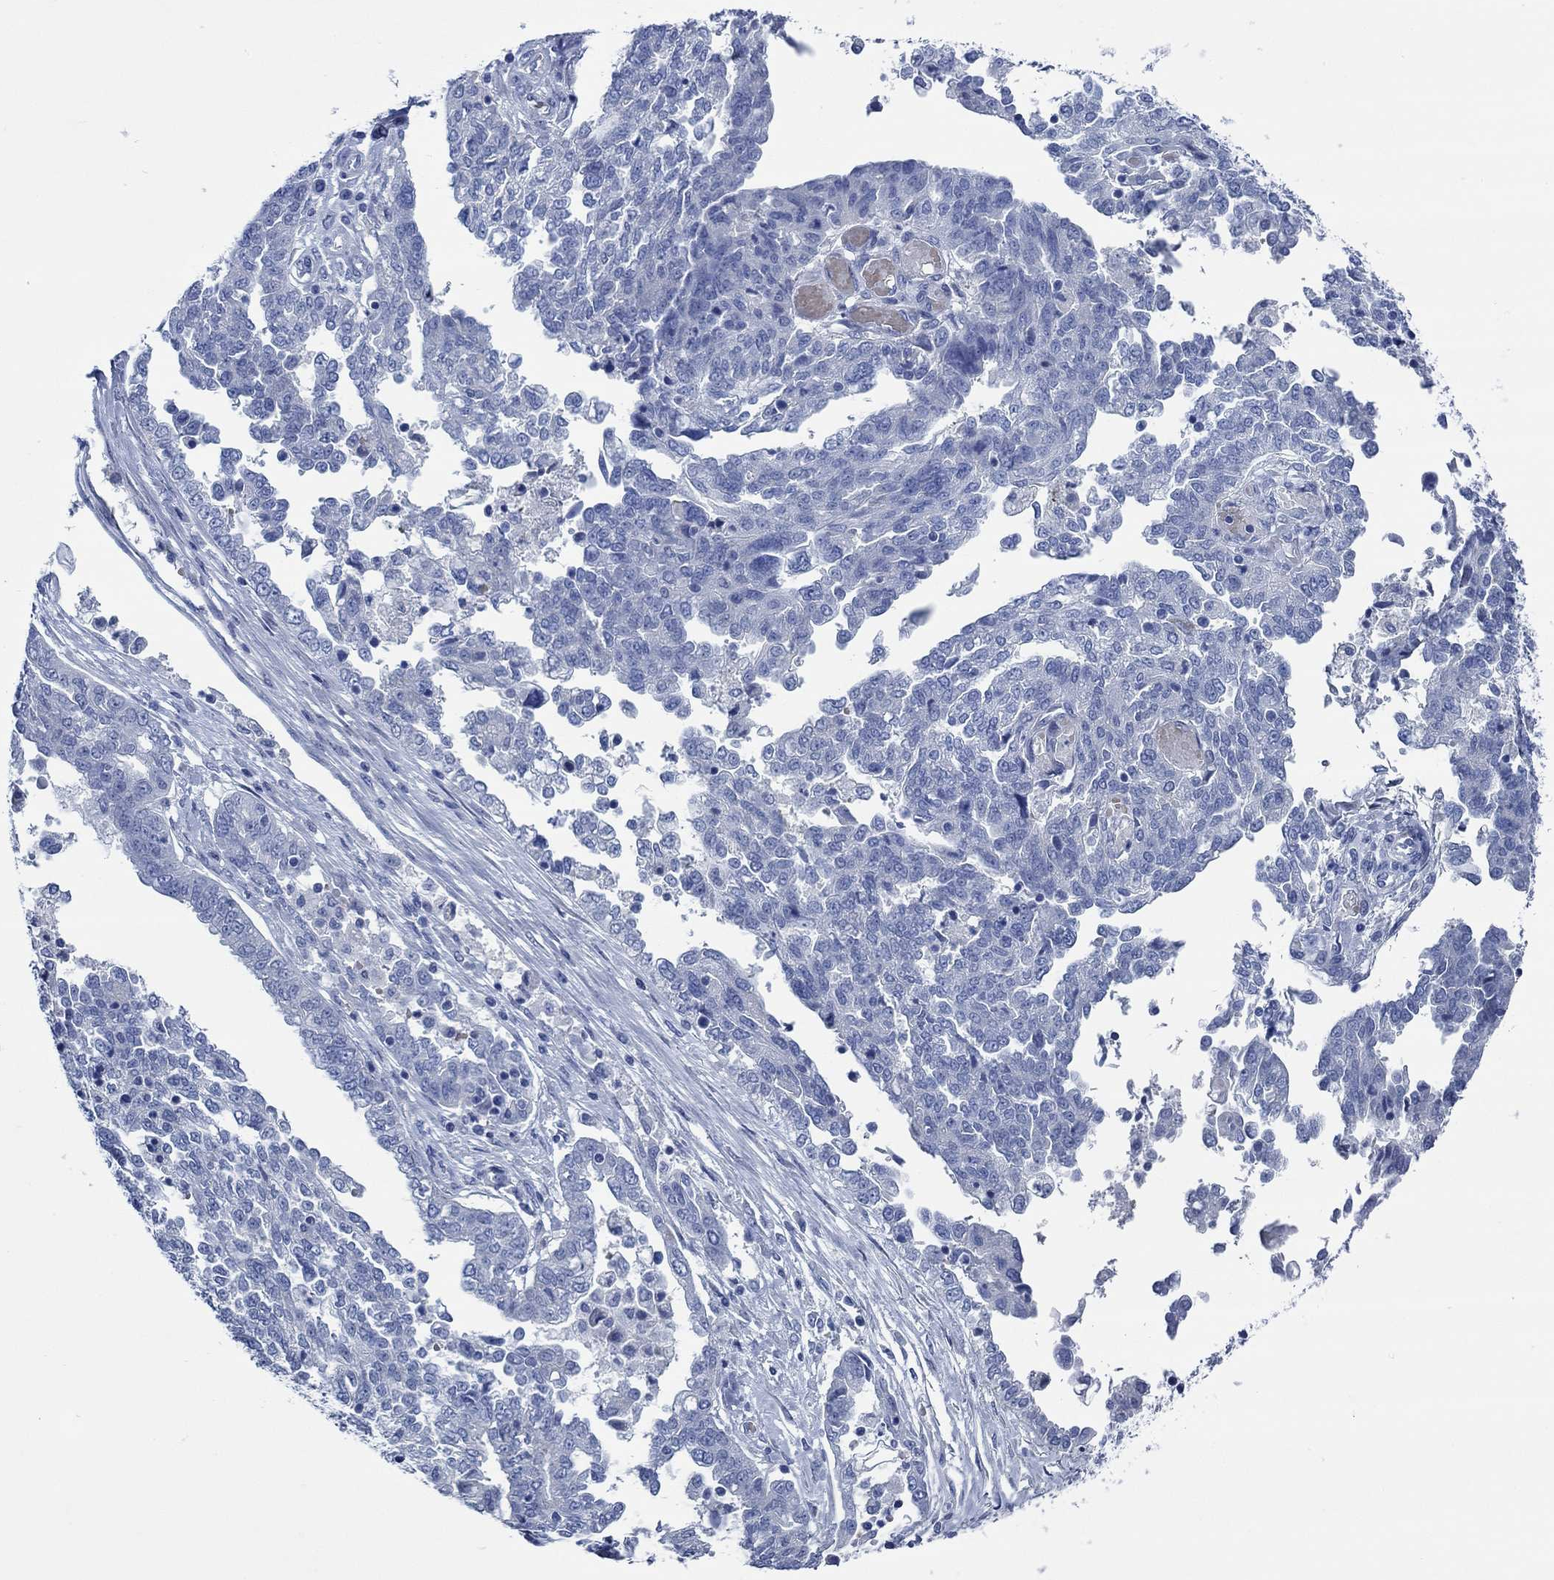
{"staining": {"intensity": "negative", "quantity": "none", "location": "none"}, "tissue": "ovarian cancer", "cell_type": "Tumor cells", "image_type": "cancer", "snomed": [{"axis": "morphology", "description": "Cystadenocarcinoma, serous, NOS"}, {"axis": "topography", "description": "Ovary"}], "caption": "The photomicrograph demonstrates no staining of tumor cells in ovarian cancer (serous cystadenocarcinoma). (IHC, brightfield microscopy, high magnification).", "gene": "SVEP1", "patient": {"sex": "female", "age": 67}}